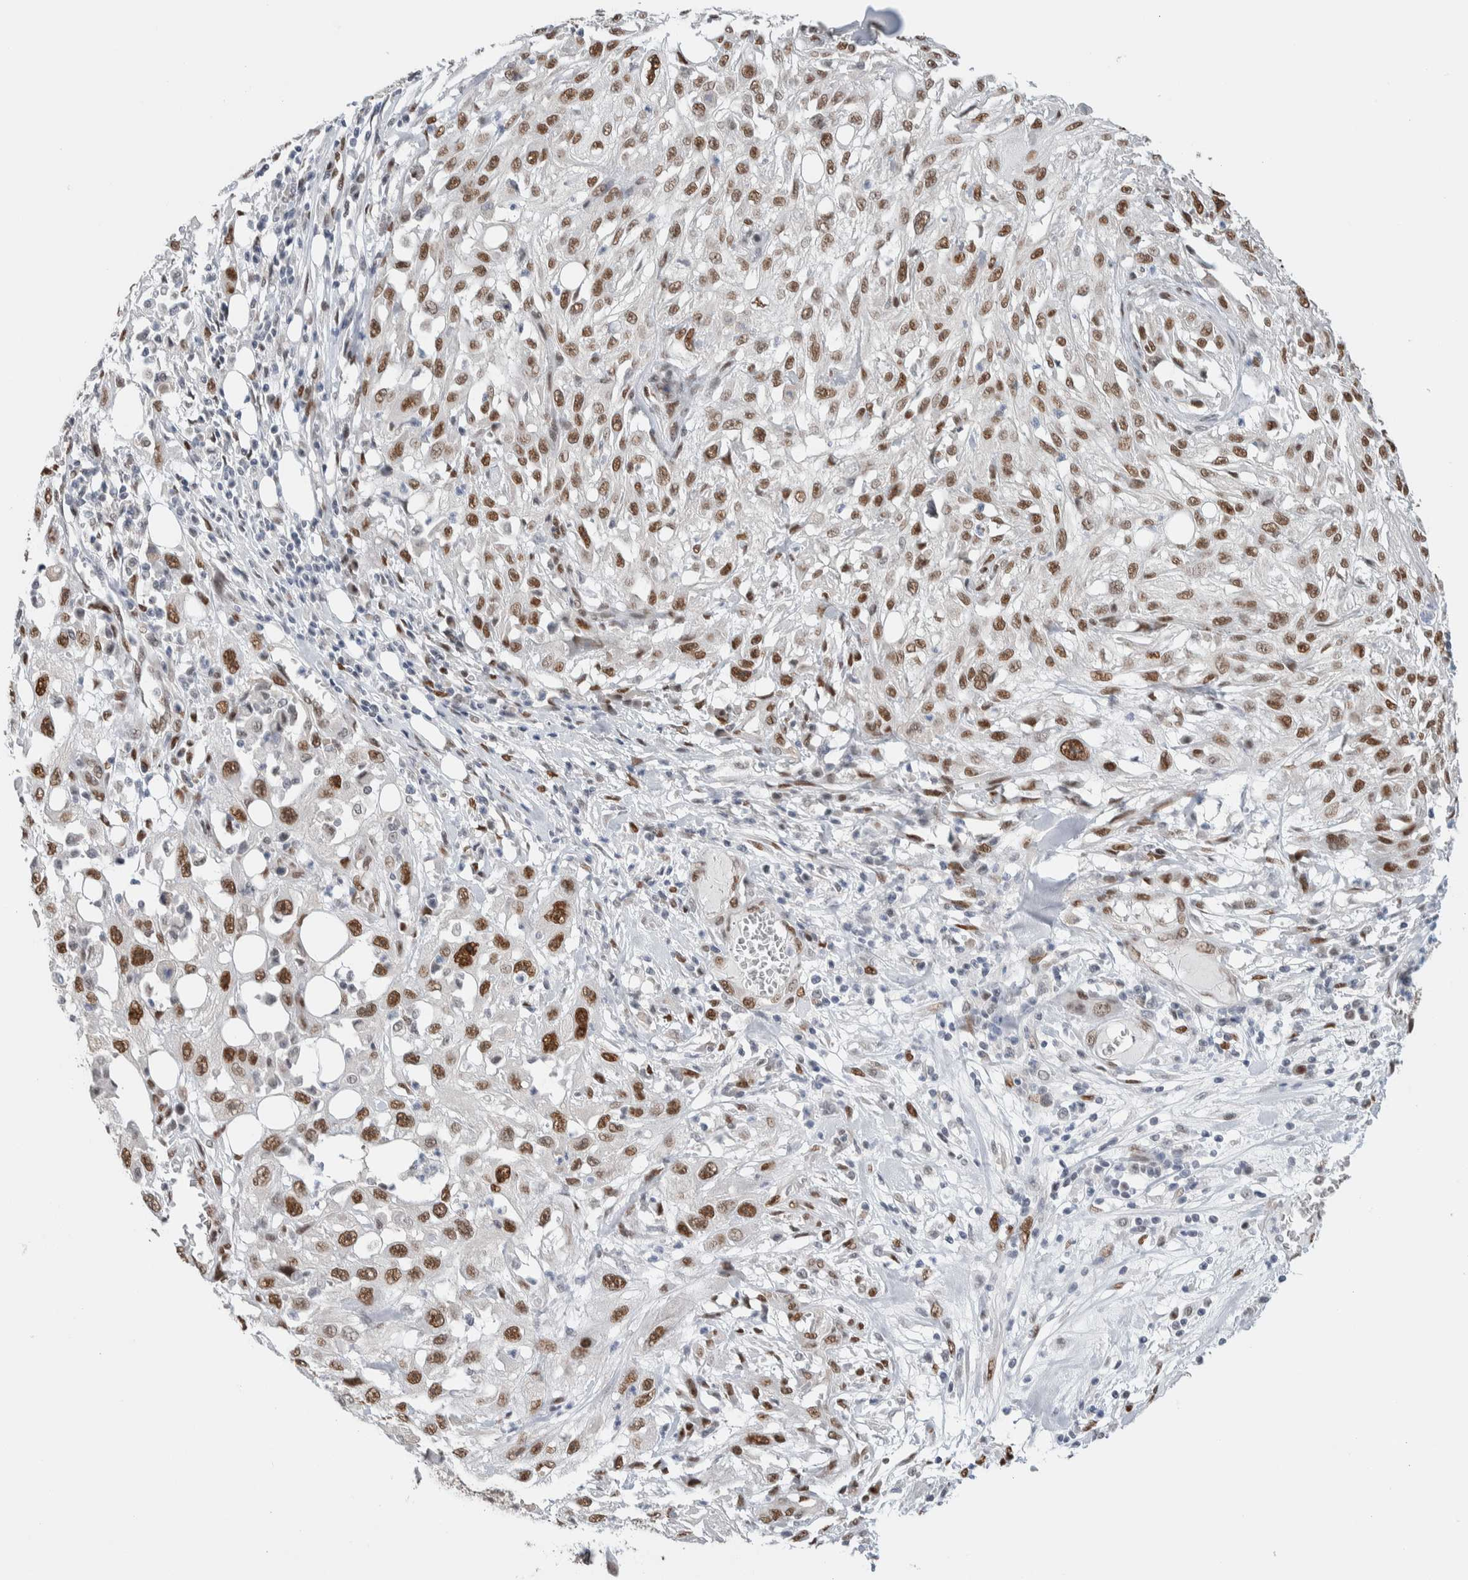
{"staining": {"intensity": "strong", "quantity": ">75%", "location": "nuclear"}, "tissue": "skin cancer", "cell_type": "Tumor cells", "image_type": "cancer", "snomed": [{"axis": "morphology", "description": "Squamous cell carcinoma, NOS"}, {"axis": "topography", "description": "Skin"}], "caption": "DAB (3,3'-diaminobenzidine) immunohistochemical staining of skin cancer demonstrates strong nuclear protein staining in approximately >75% of tumor cells.", "gene": "PRMT1", "patient": {"sex": "male", "age": 75}}